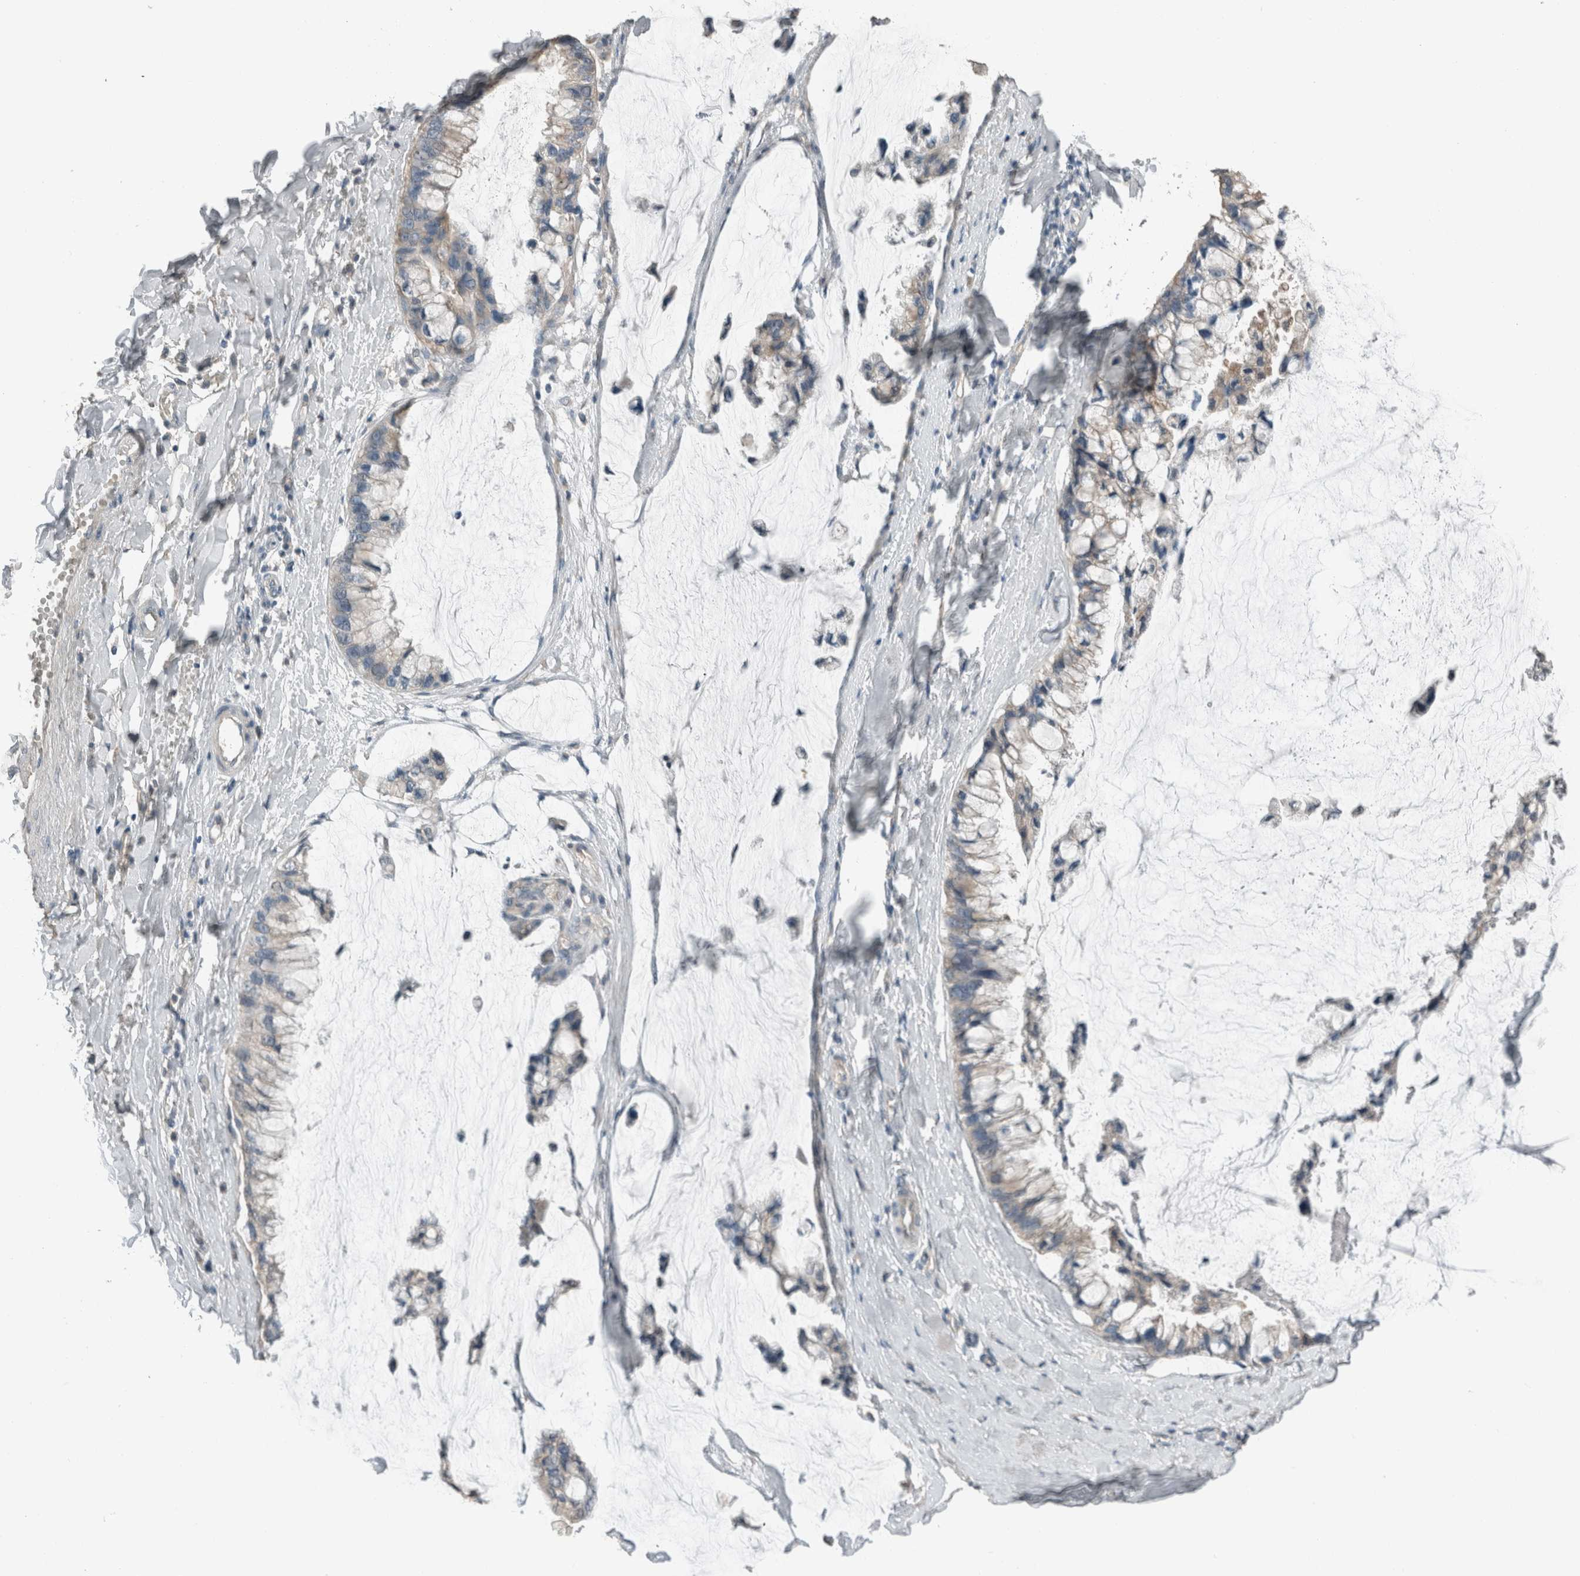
{"staining": {"intensity": "negative", "quantity": "none", "location": "none"}, "tissue": "ovarian cancer", "cell_type": "Tumor cells", "image_type": "cancer", "snomed": [{"axis": "morphology", "description": "Cystadenocarcinoma, mucinous, NOS"}, {"axis": "topography", "description": "Ovary"}], "caption": "The IHC histopathology image has no significant expression in tumor cells of mucinous cystadenocarcinoma (ovarian) tissue.", "gene": "ACVR2B", "patient": {"sex": "female", "age": 39}}